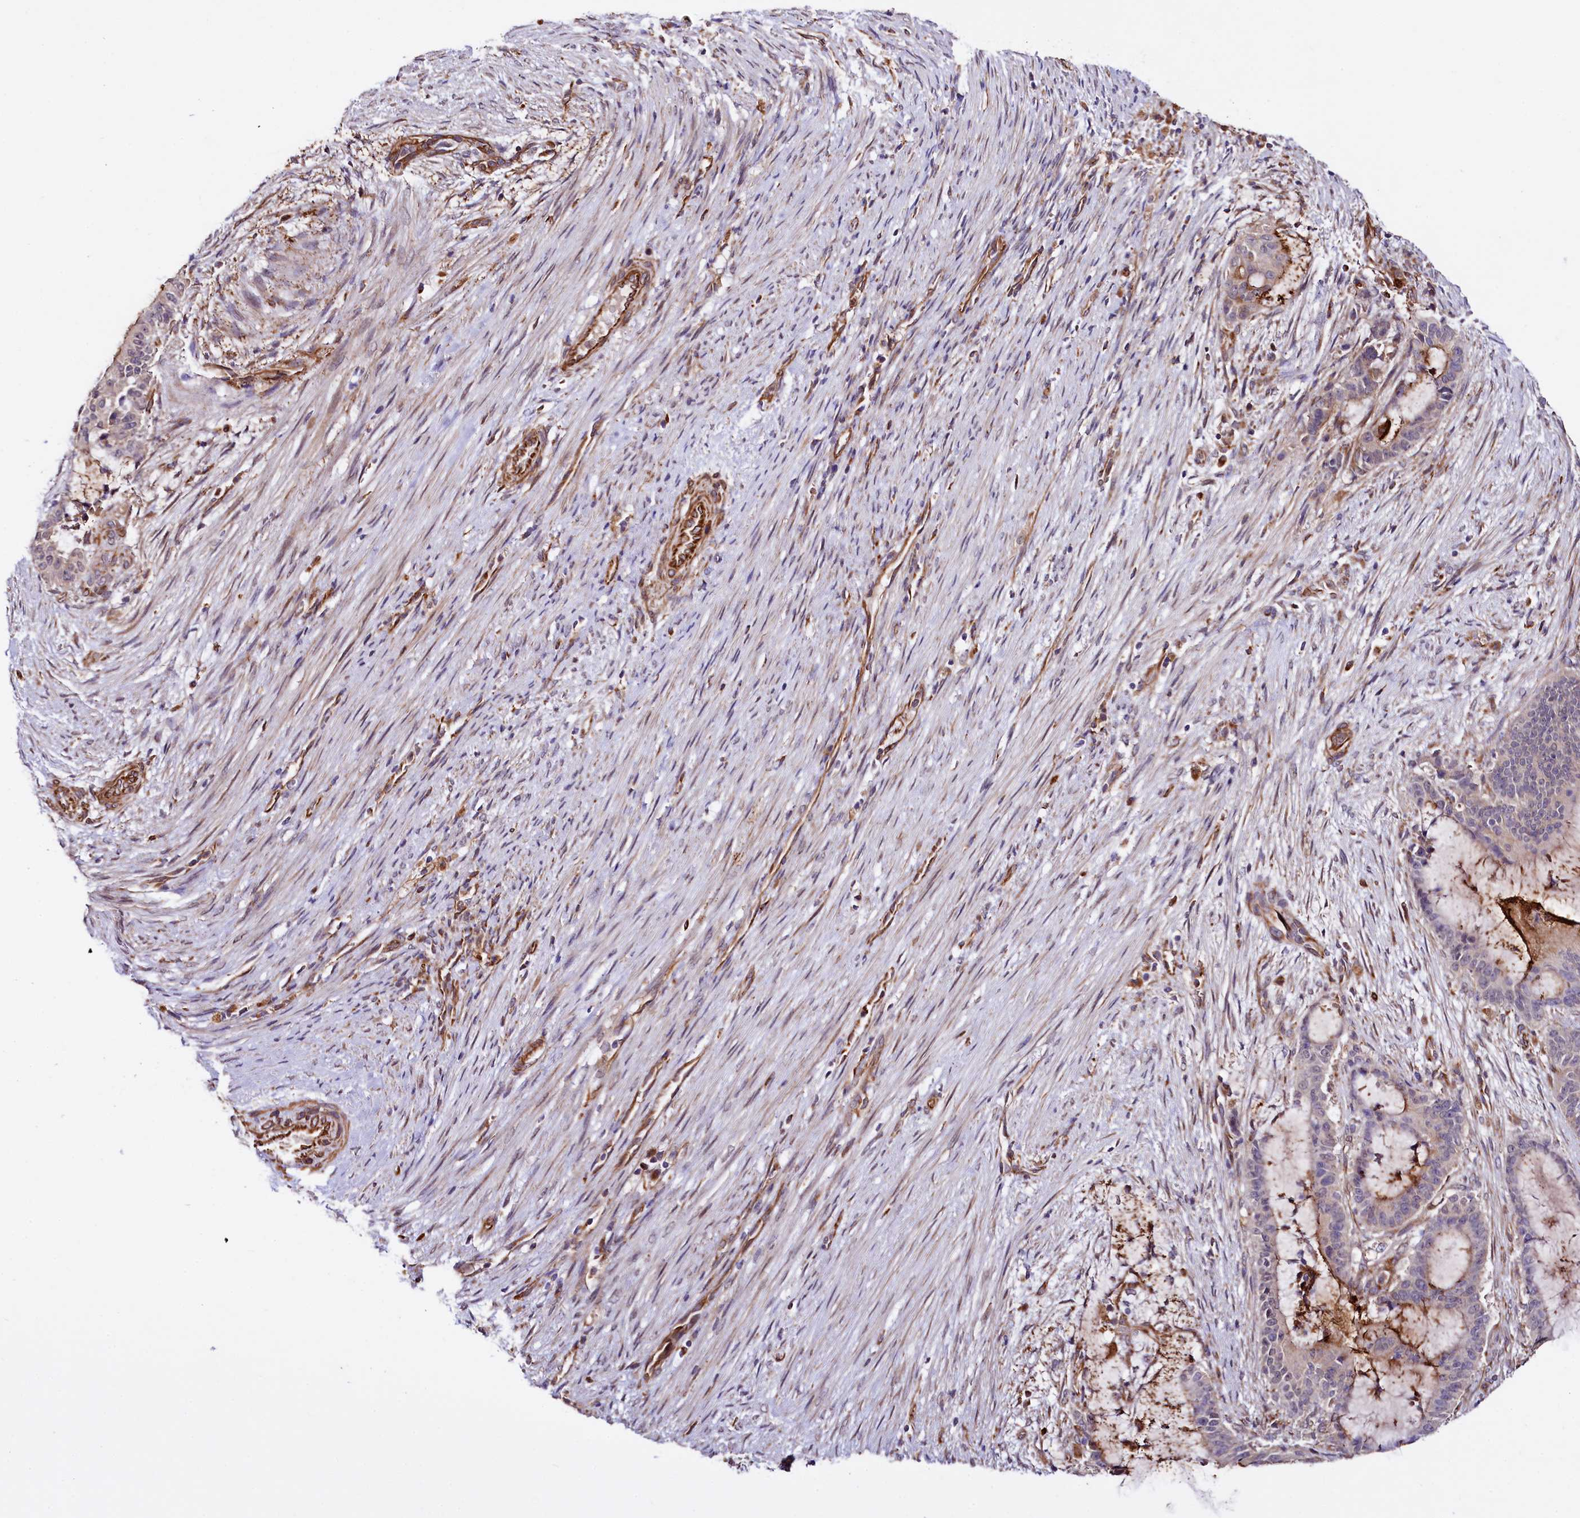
{"staining": {"intensity": "strong", "quantity": "<25%", "location": "cytoplasmic/membranous"}, "tissue": "liver cancer", "cell_type": "Tumor cells", "image_type": "cancer", "snomed": [{"axis": "morphology", "description": "Normal tissue, NOS"}, {"axis": "morphology", "description": "Cholangiocarcinoma"}, {"axis": "topography", "description": "Liver"}, {"axis": "topography", "description": "Peripheral nerve tissue"}], "caption": "Liver cancer was stained to show a protein in brown. There is medium levels of strong cytoplasmic/membranous positivity in about <25% of tumor cells.", "gene": "TTC12", "patient": {"sex": "female", "age": 73}}